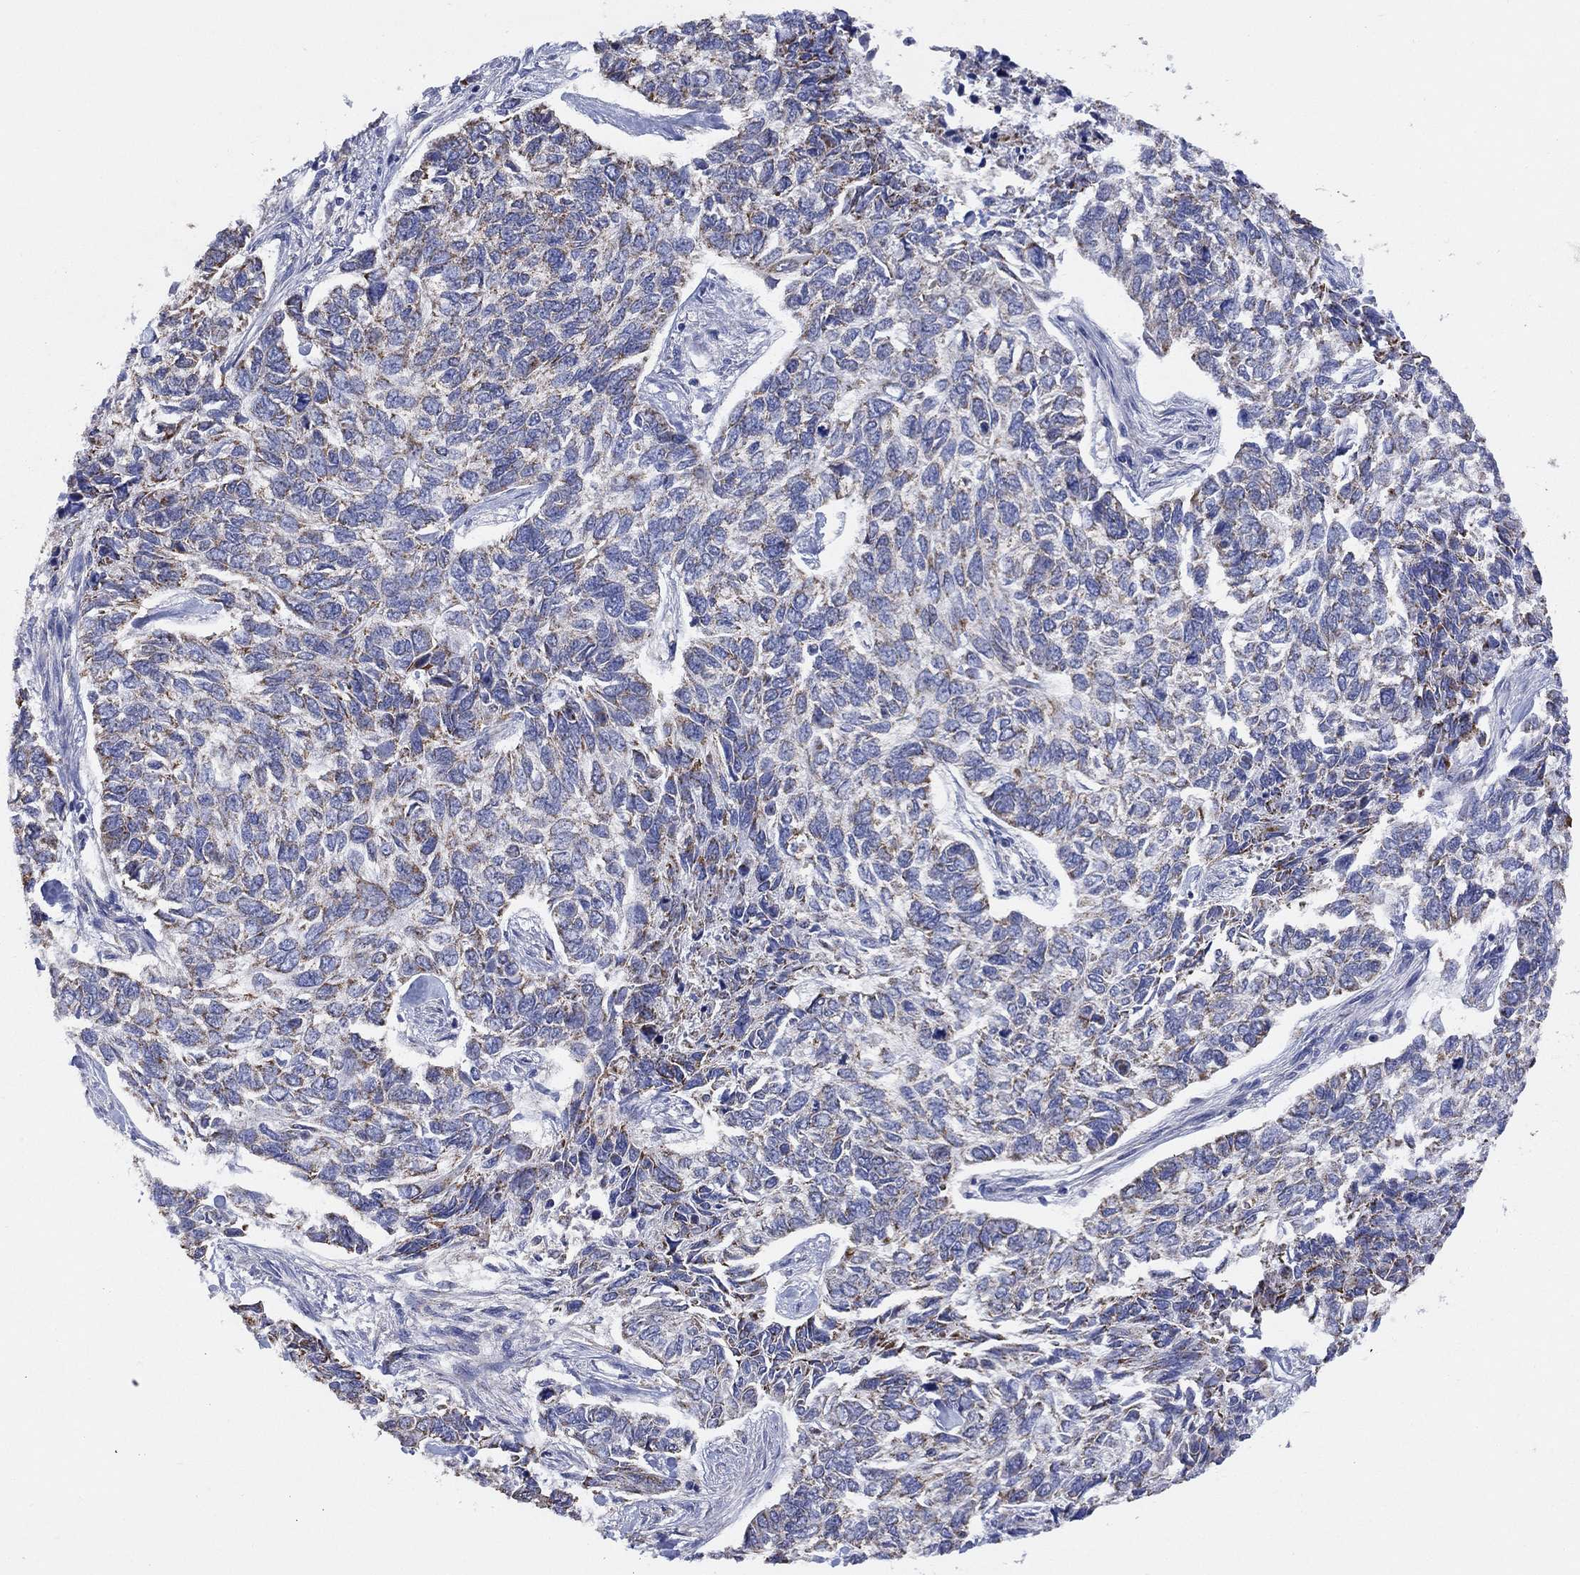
{"staining": {"intensity": "strong", "quantity": "25%-75%", "location": "cytoplasmic/membranous"}, "tissue": "skin cancer", "cell_type": "Tumor cells", "image_type": "cancer", "snomed": [{"axis": "morphology", "description": "Basal cell carcinoma"}, {"axis": "topography", "description": "Skin"}], "caption": "The photomicrograph shows immunohistochemical staining of skin cancer. There is strong cytoplasmic/membranous expression is identified in approximately 25%-75% of tumor cells.", "gene": "CLVS1", "patient": {"sex": "female", "age": 65}}